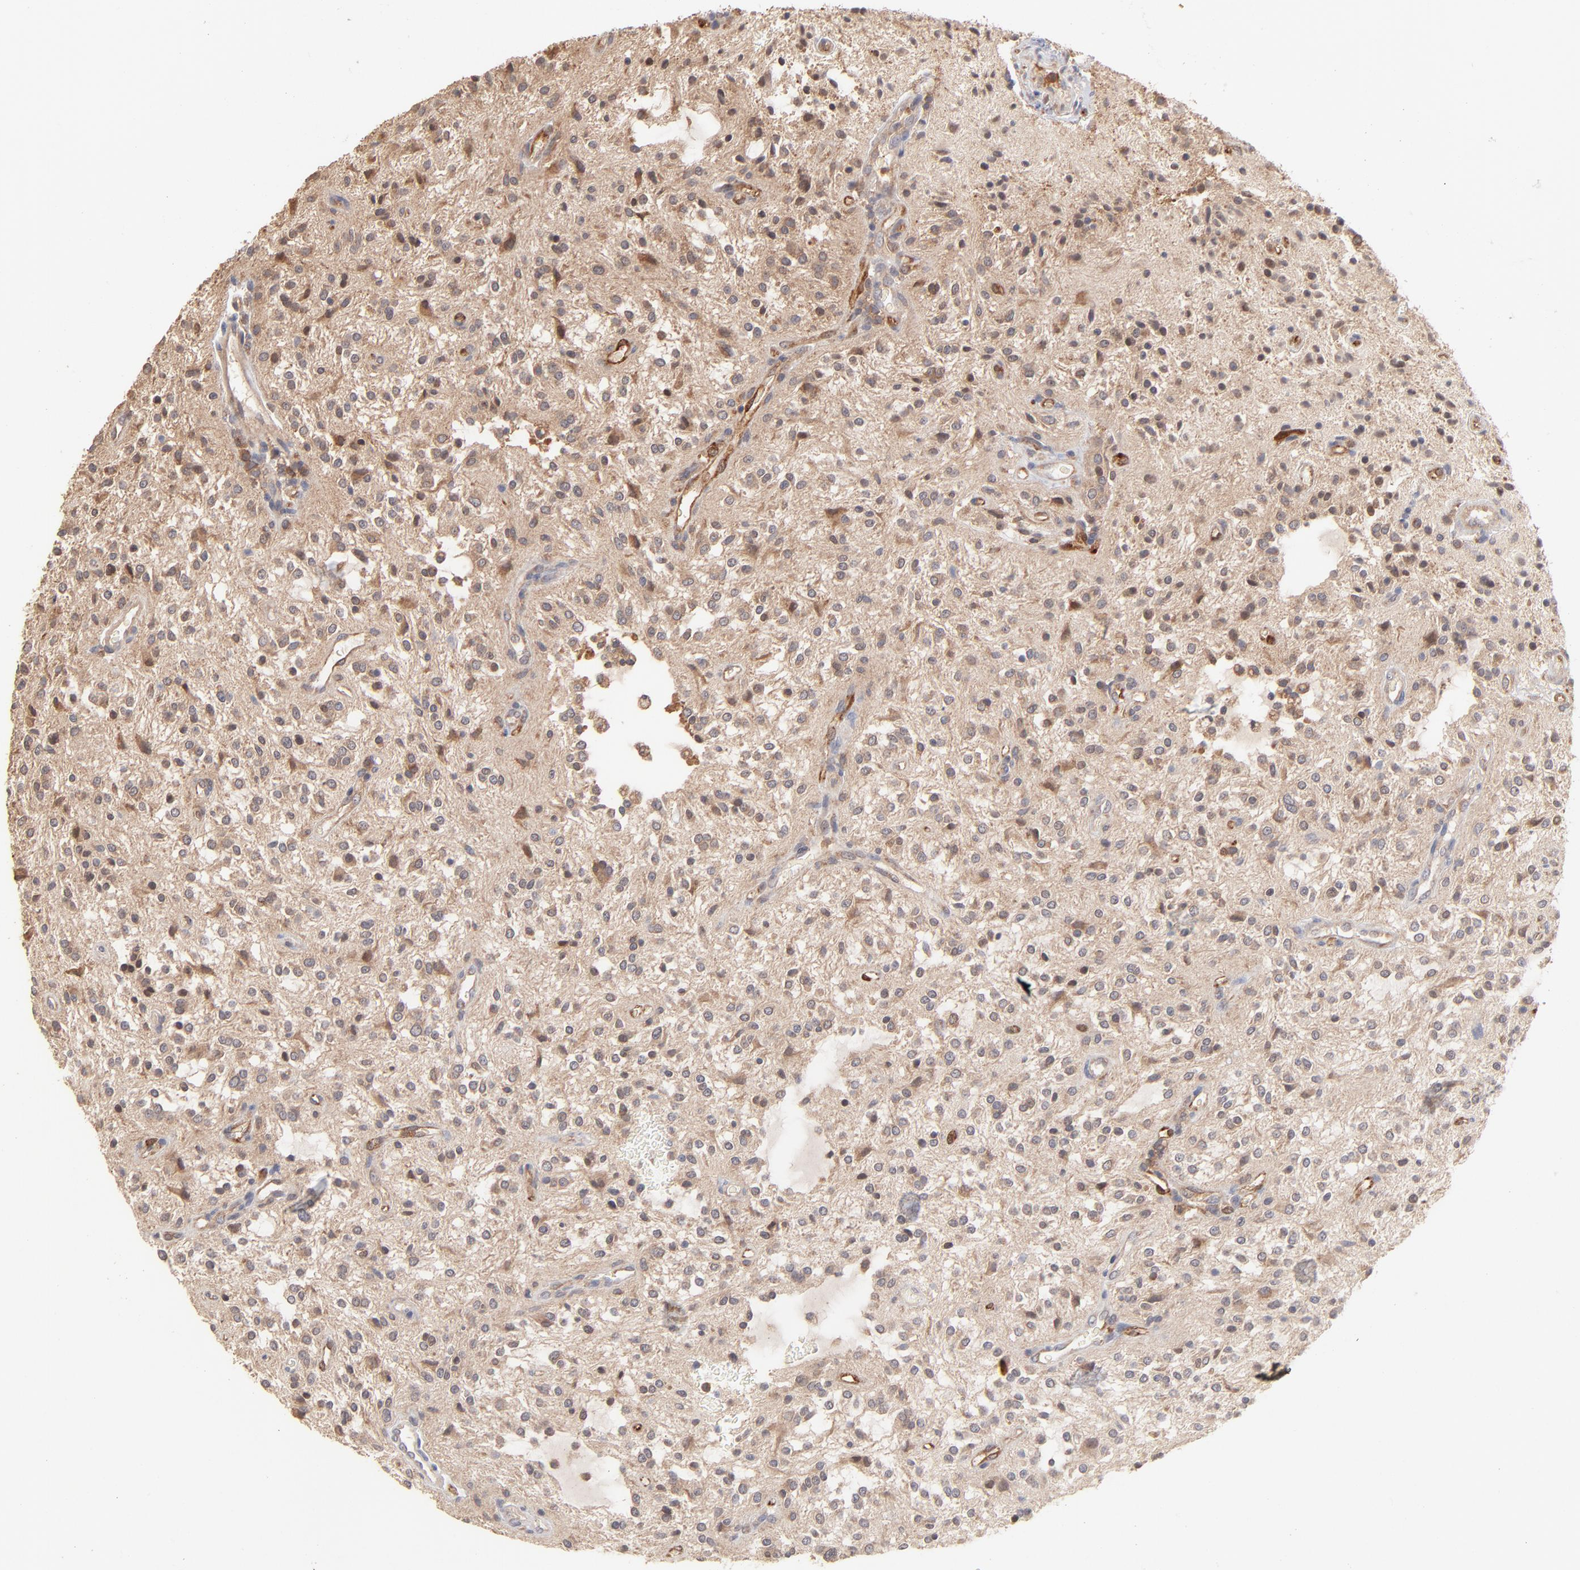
{"staining": {"intensity": "moderate", "quantity": ">75%", "location": "cytoplasmic/membranous"}, "tissue": "glioma", "cell_type": "Tumor cells", "image_type": "cancer", "snomed": [{"axis": "morphology", "description": "Glioma, malignant, NOS"}, {"axis": "topography", "description": "Cerebellum"}], "caption": "Glioma (malignant) stained with a protein marker shows moderate staining in tumor cells.", "gene": "IVNS1ABP", "patient": {"sex": "female", "age": 10}}